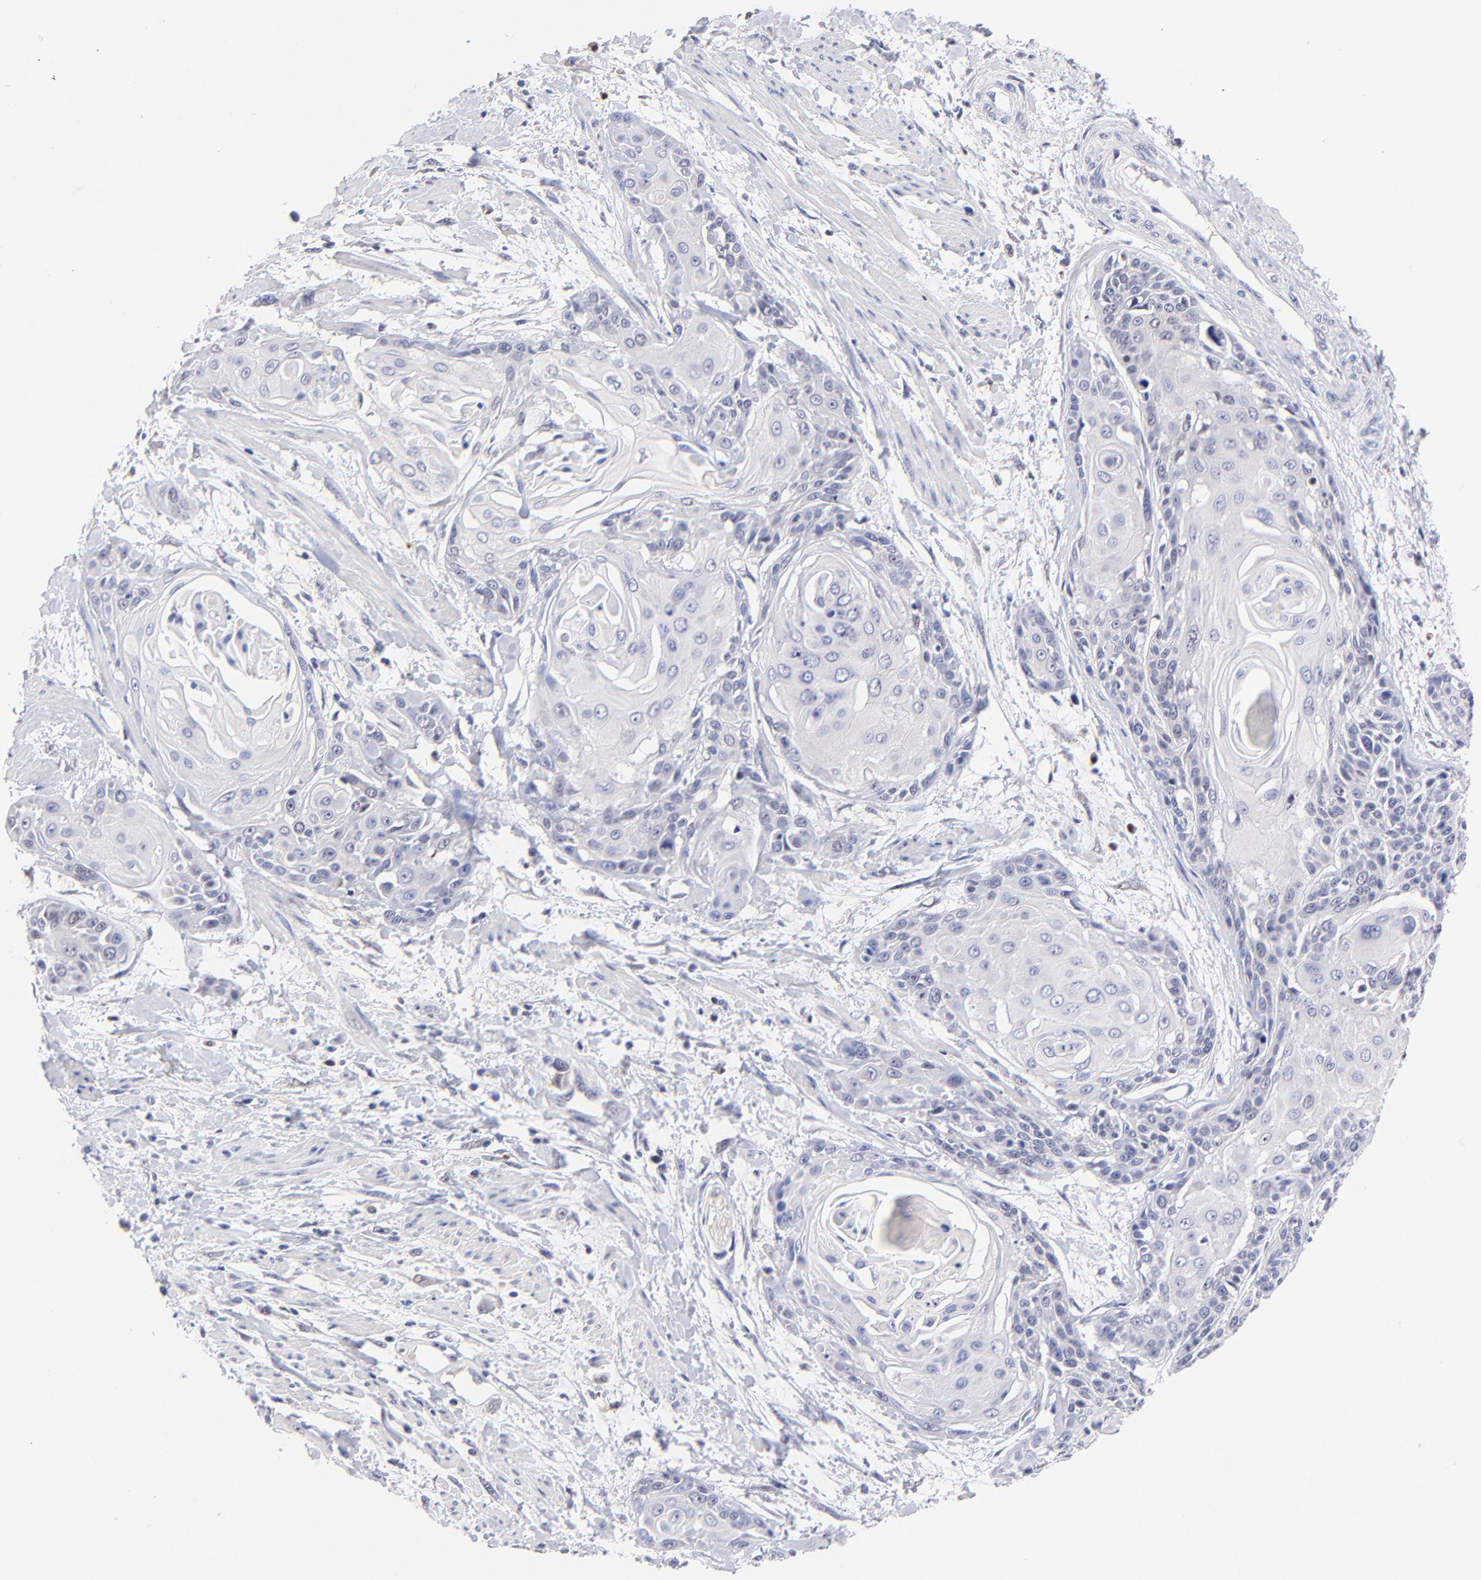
{"staining": {"intensity": "negative", "quantity": "none", "location": "none"}, "tissue": "cervical cancer", "cell_type": "Tumor cells", "image_type": "cancer", "snomed": [{"axis": "morphology", "description": "Squamous cell carcinoma, NOS"}, {"axis": "topography", "description": "Cervix"}], "caption": "Immunohistochemistry (IHC) of squamous cell carcinoma (cervical) displays no staining in tumor cells.", "gene": "ZNF155", "patient": {"sex": "female", "age": 57}}